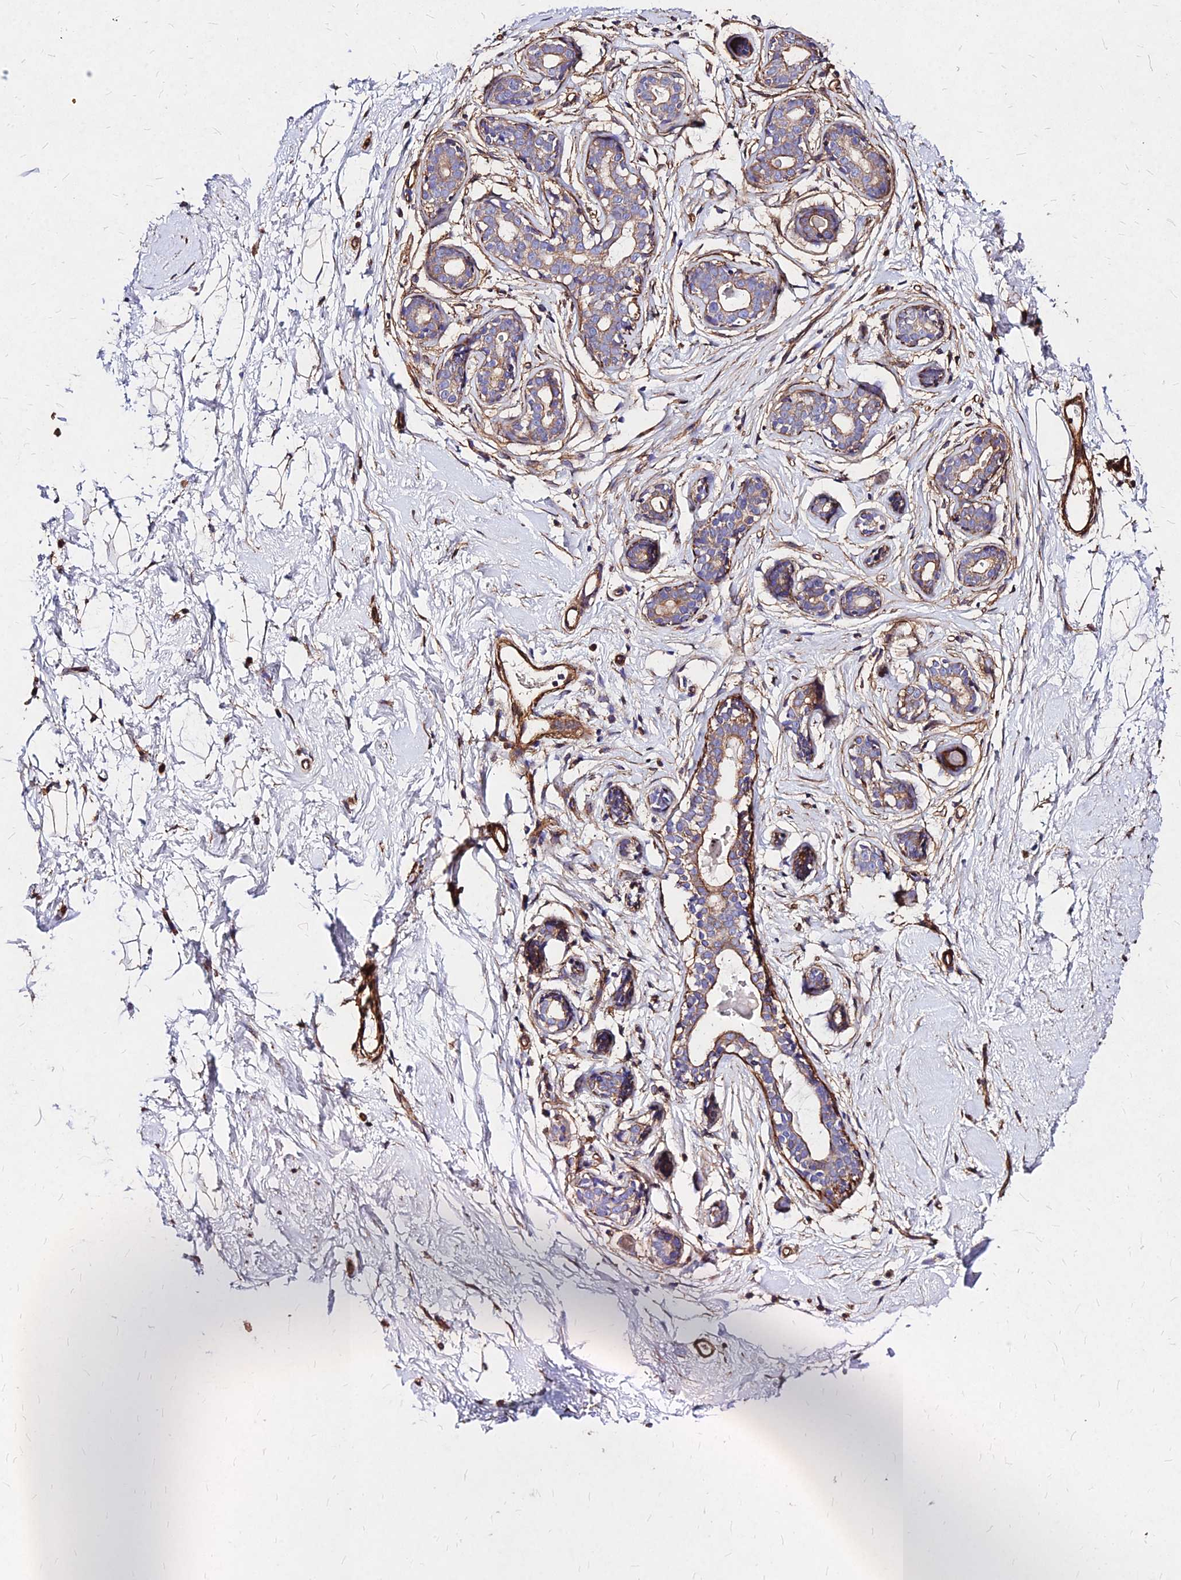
{"staining": {"intensity": "weak", "quantity": ">75%", "location": "cytoplasmic/membranous"}, "tissue": "breast", "cell_type": "Adipocytes", "image_type": "normal", "snomed": [{"axis": "morphology", "description": "Normal tissue, NOS"}, {"axis": "topography", "description": "Breast"}], "caption": "DAB (3,3'-diaminobenzidine) immunohistochemical staining of unremarkable breast displays weak cytoplasmic/membranous protein staining in about >75% of adipocytes. (IHC, brightfield microscopy, high magnification).", "gene": "EFCC1", "patient": {"sex": "female", "age": 23}}